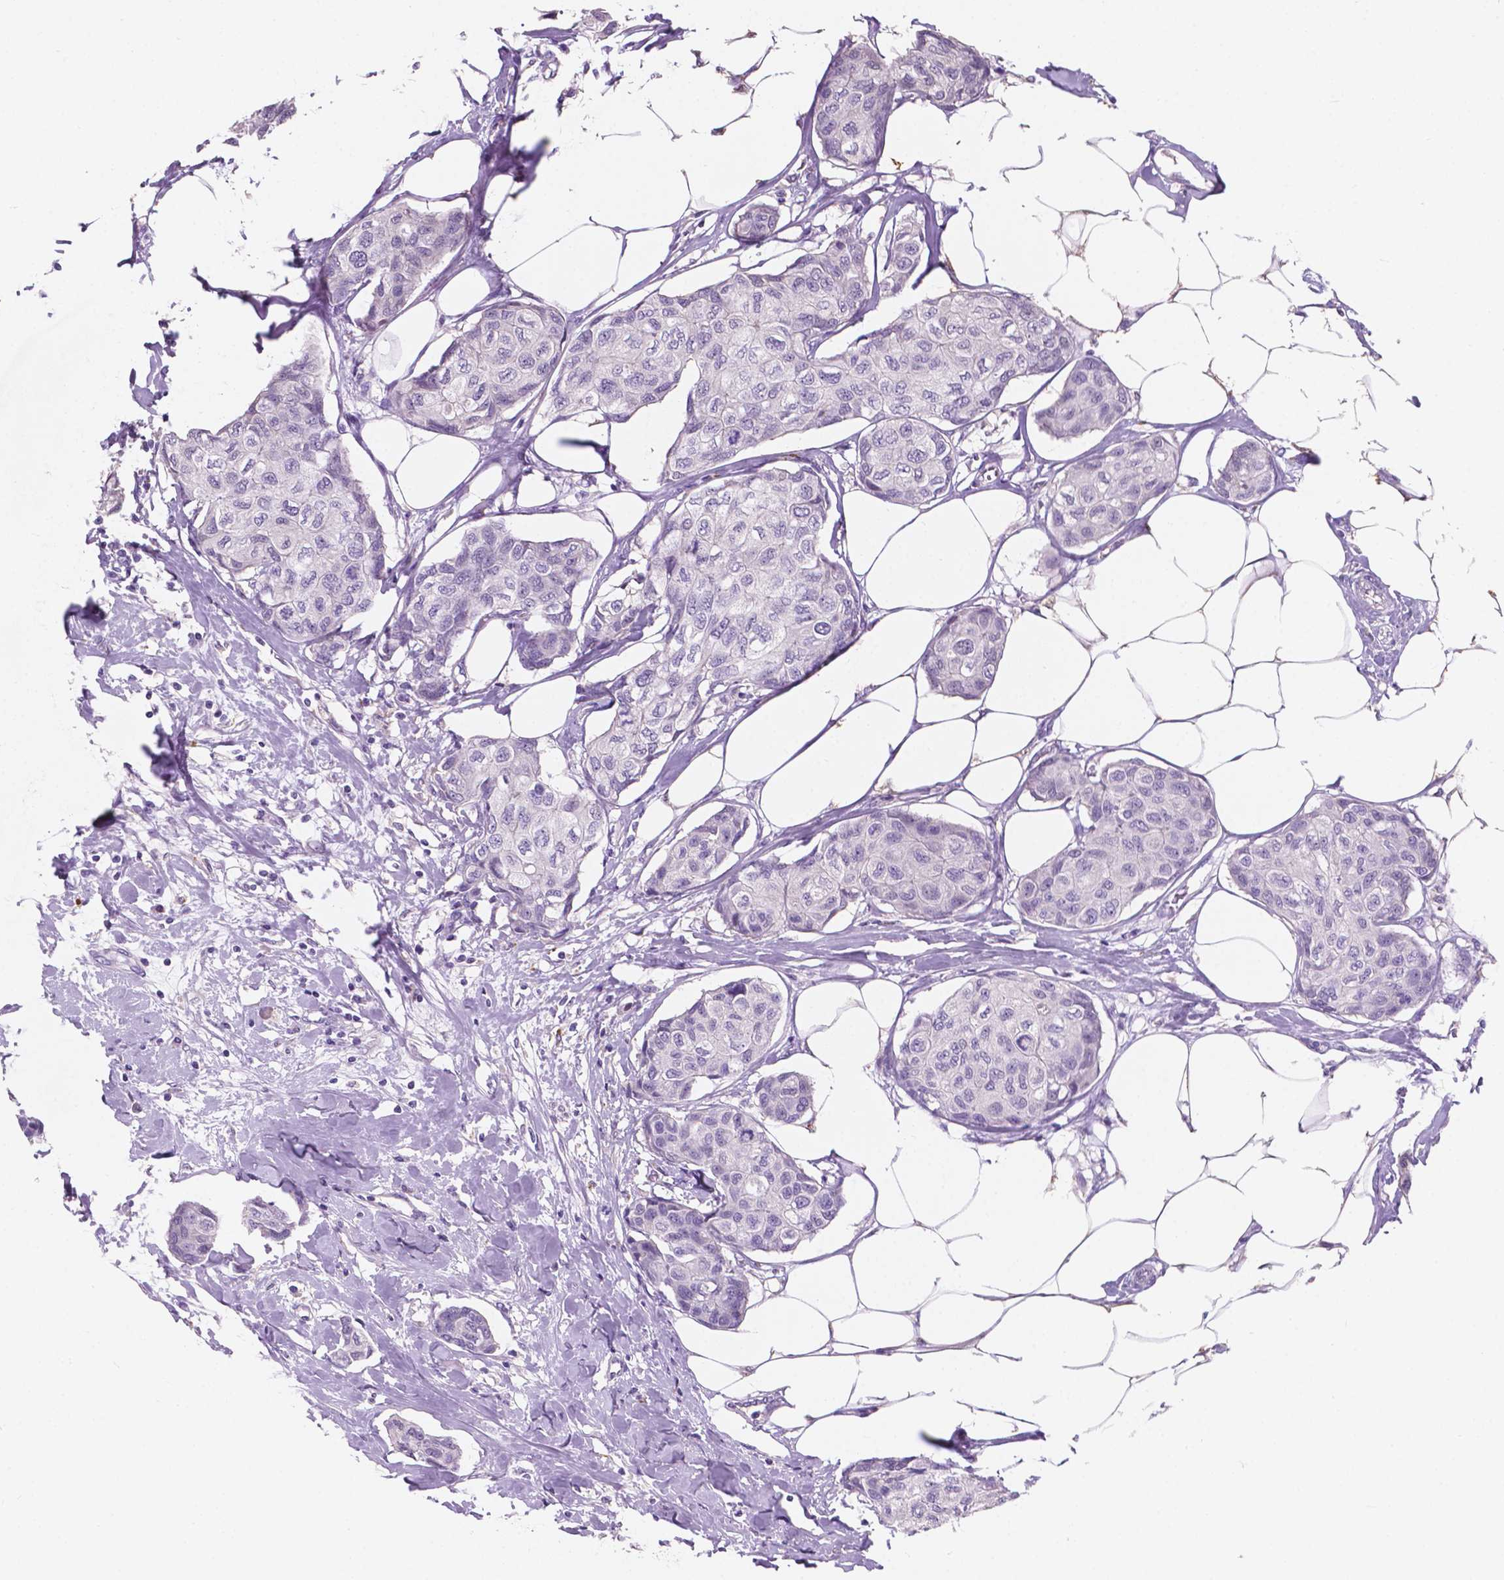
{"staining": {"intensity": "negative", "quantity": "none", "location": "none"}, "tissue": "breast cancer", "cell_type": "Tumor cells", "image_type": "cancer", "snomed": [{"axis": "morphology", "description": "Duct carcinoma"}, {"axis": "topography", "description": "Breast"}], "caption": "Tumor cells show no significant staining in breast cancer. The staining is performed using DAB (3,3'-diaminobenzidine) brown chromogen with nuclei counter-stained in using hematoxylin.", "gene": "IREB2", "patient": {"sex": "female", "age": 80}}